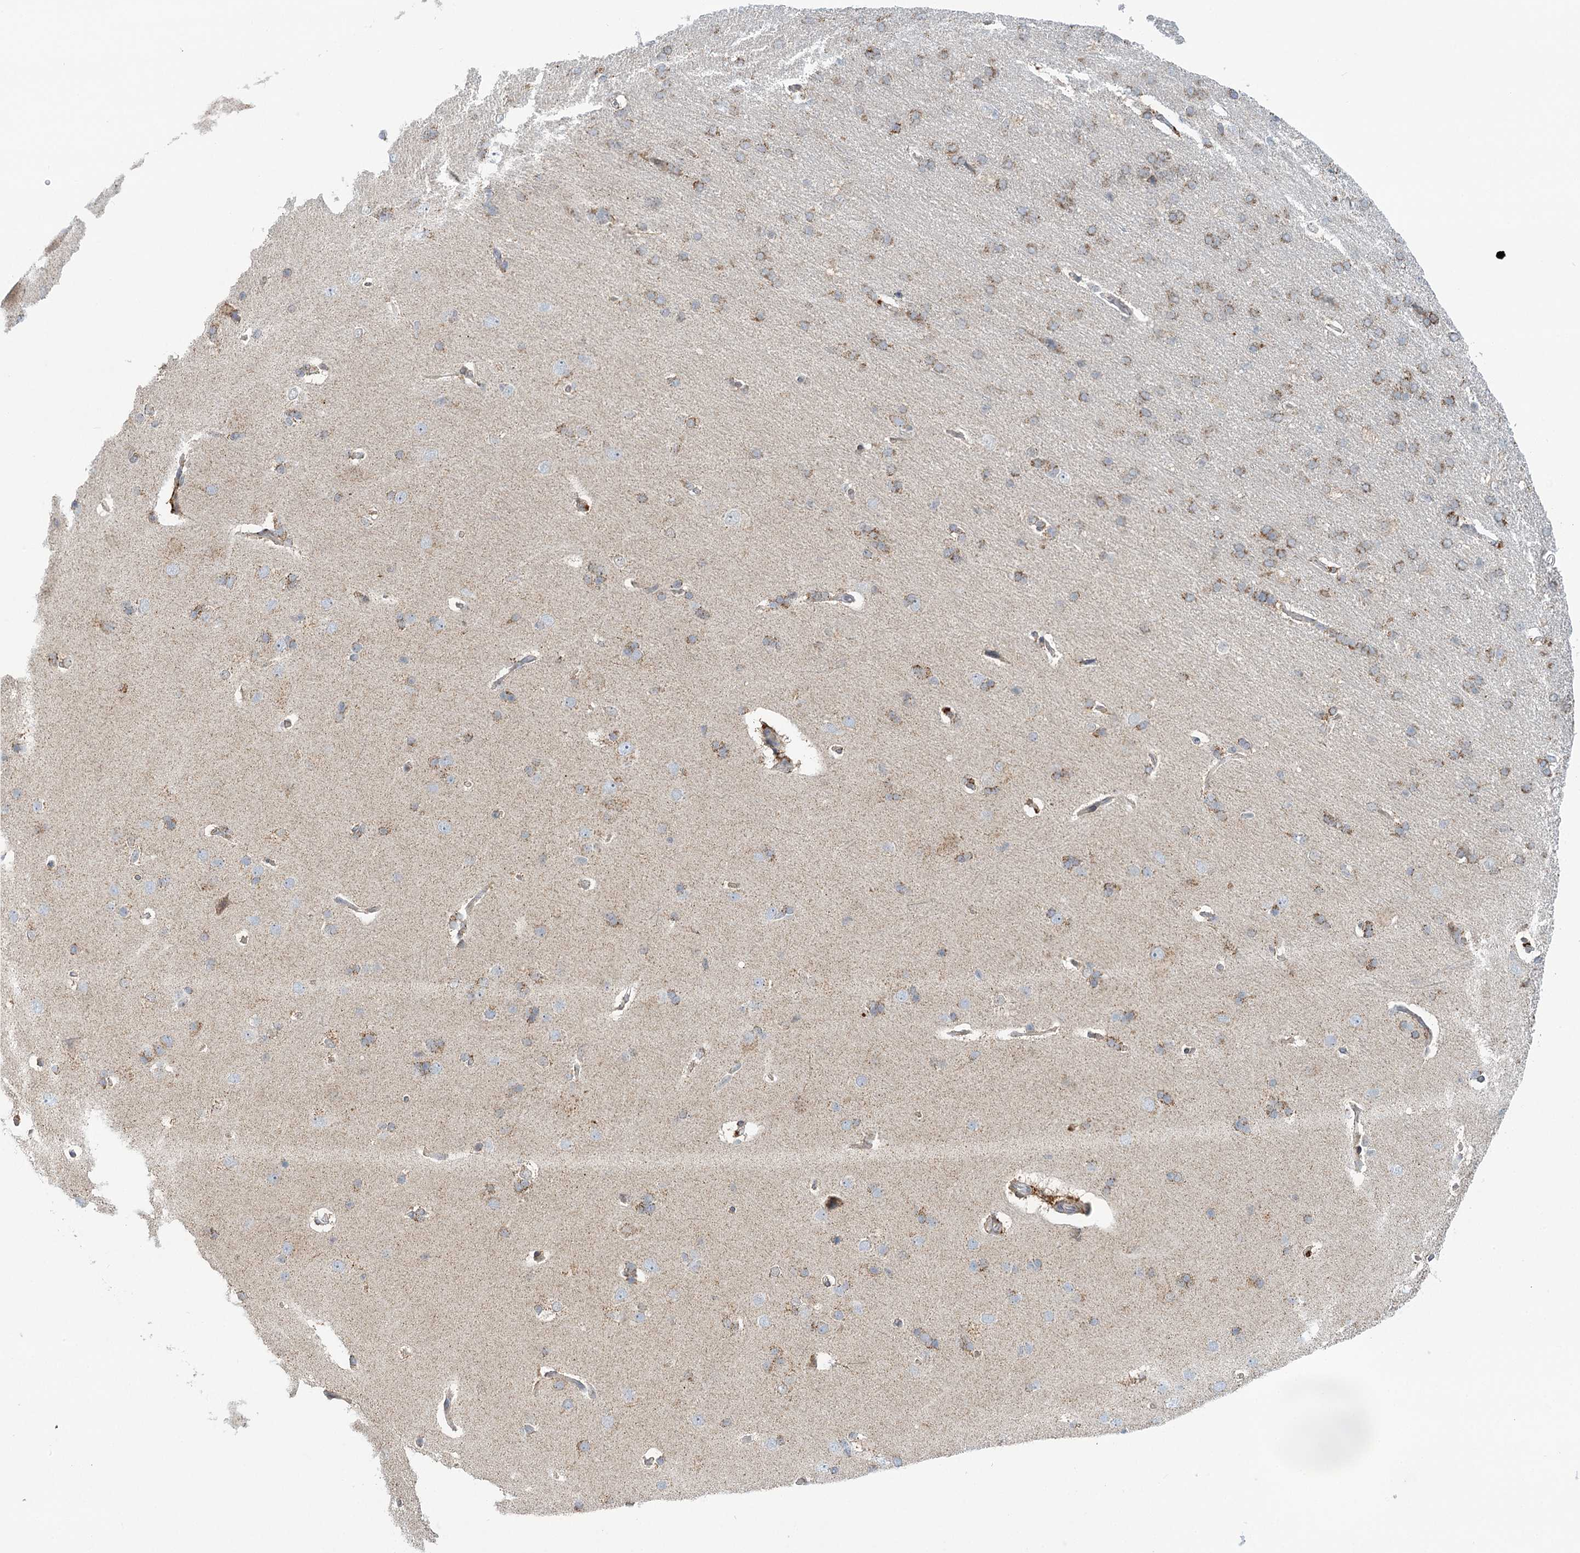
{"staining": {"intensity": "weak", "quantity": ">75%", "location": "cytoplasmic/membranous"}, "tissue": "cerebral cortex", "cell_type": "Endothelial cells", "image_type": "normal", "snomed": [{"axis": "morphology", "description": "Normal tissue, NOS"}, {"axis": "topography", "description": "Cerebral cortex"}], "caption": "Protein expression analysis of normal cerebral cortex shows weak cytoplasmic/membranous expression in approximately >75% of endothelial cells.", "gene": "TAS1R1", "patient": {"sex": "male", "age": 62}}